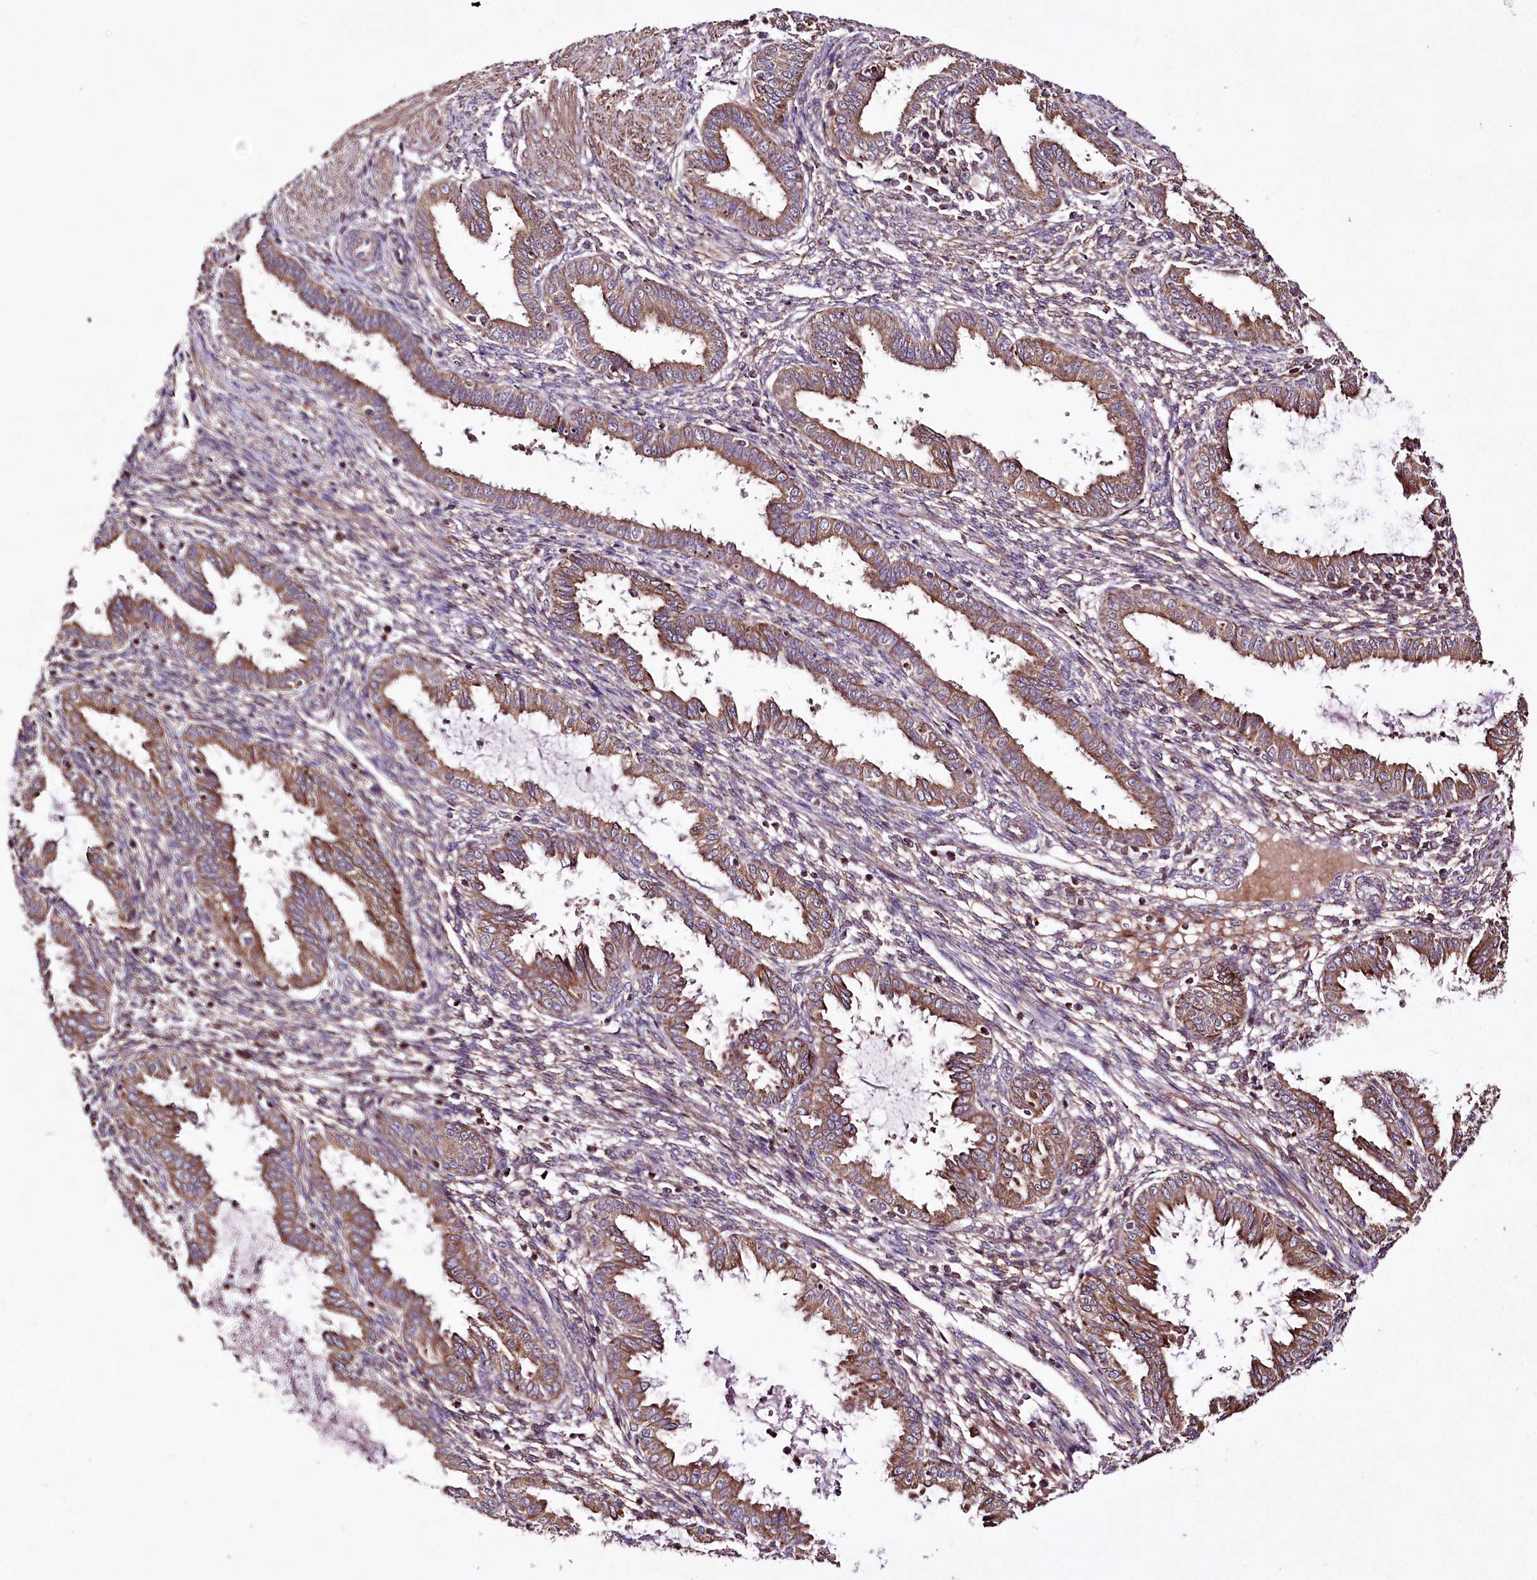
{"staining": {"intensity": "weak", "quantity": "25%-75%", "location": "cytoplasmic/membranous"}, "tissue": "endometrium", "cell_type": "Cells in endometrial stroma", "image_type": "normal", "snomed": [{"axis": "morphology", "description": "Normal tissue, NOS"}, {"axis": "topography", "description": "Endometrium"}], "caption": "Normal endometrium displays weak cytoplasmic/membranous positivity in about 25%-75% of cells in endometrial stroma, visualized by immunohistochemistry.", "gene": "WWC1", "patient": {"sex": "female", "age": 33}}